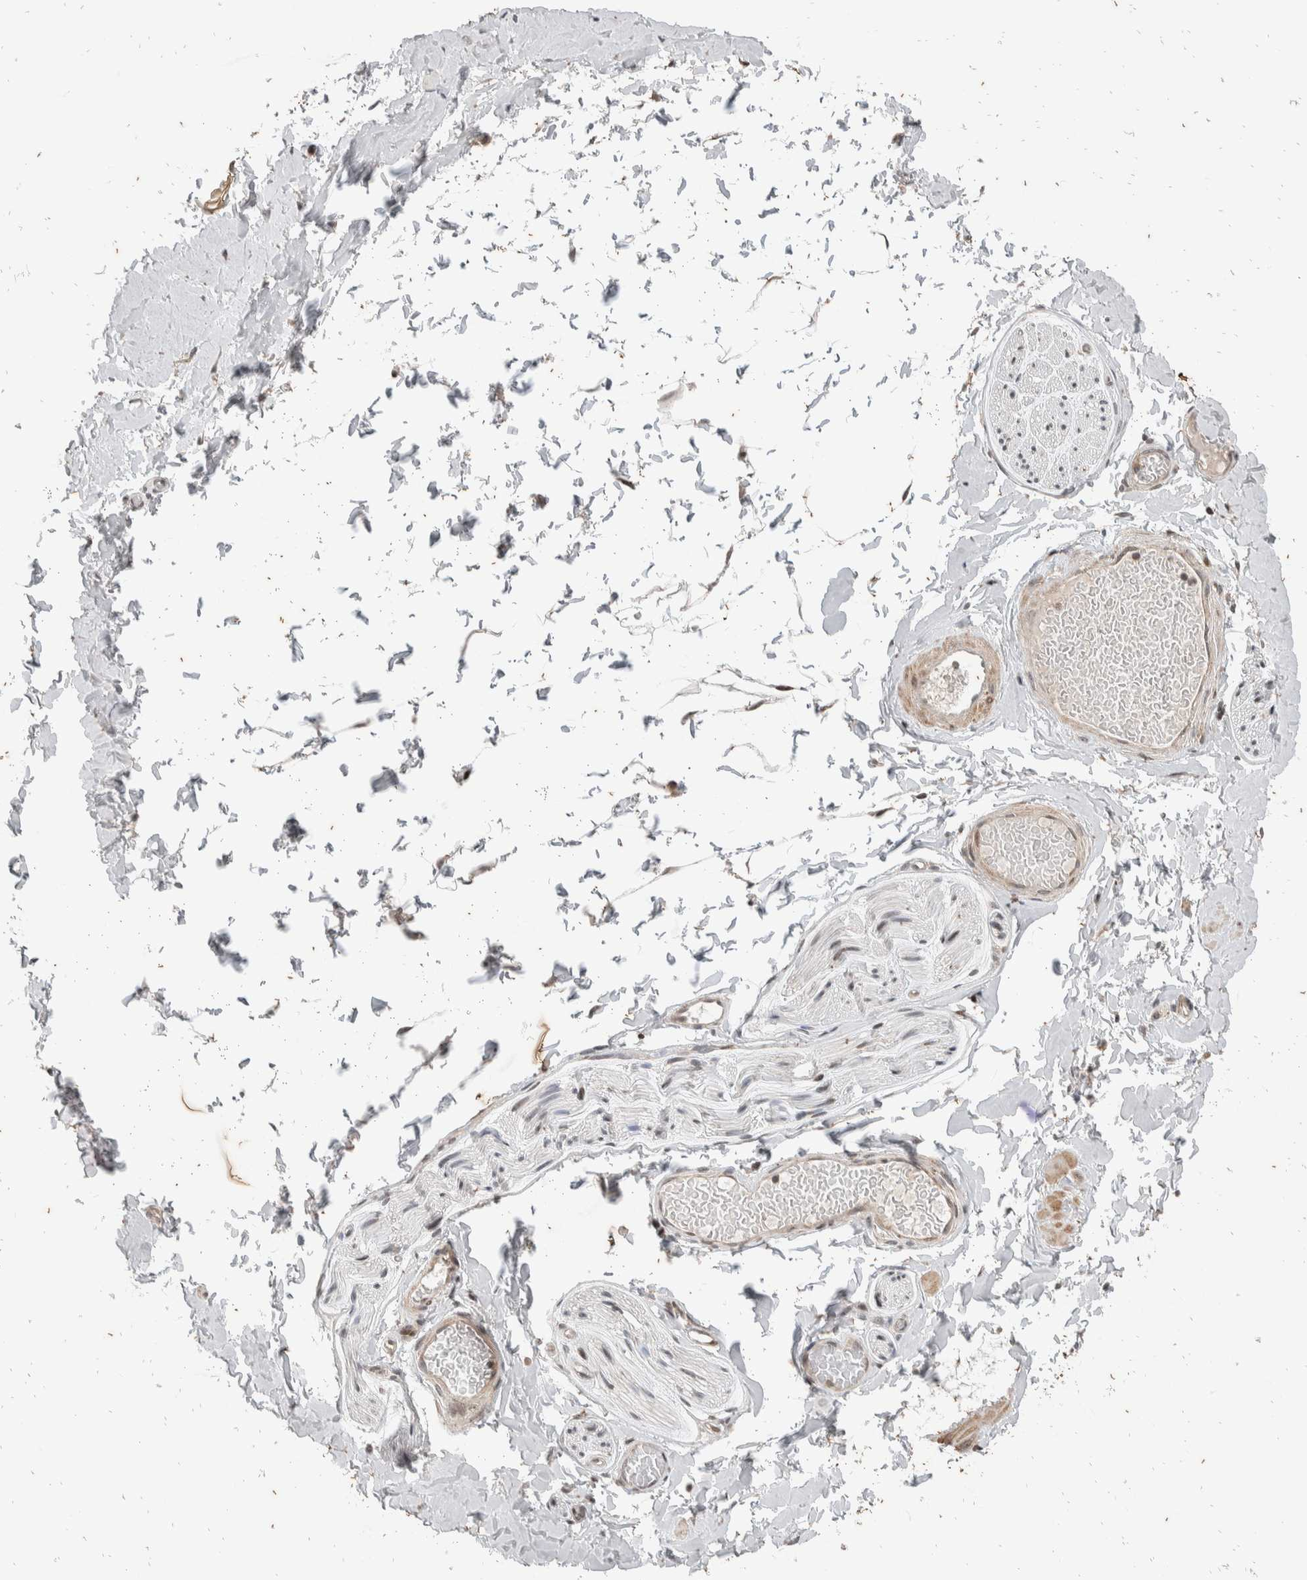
{"staining": {"intensity": "weak", "quantity": ">75%", "location": "cytoplasmic/membranous"}, "tissue": "adipose tissue", "cell_type": "Adipocytes", "image_type": "normal", "snomed": [{"axis": "morphology", "description": "Normal tissue, NOS"}, {"axis": "topography", "description": "Adipose tissue"}, {"axis": "topography", "description": "Vascular tissue"}, {"axis": "topography", "description": "Peripheral nerve tissue"}], "caption": "DAB (3,3'-diaminobenzidine) immunohistochemical staining of unremarkable human adipose tissue reveals weak cytoplasmic/membranous protein expression in approximately >75% of adipocytes. The staining is performed using DAB brown chromogen to label protein expression. The nuclei are counter-stained blue using hematoxylin.", "gene": "ATXN7L1", "patient": {"sex": "male", "age": 25}}